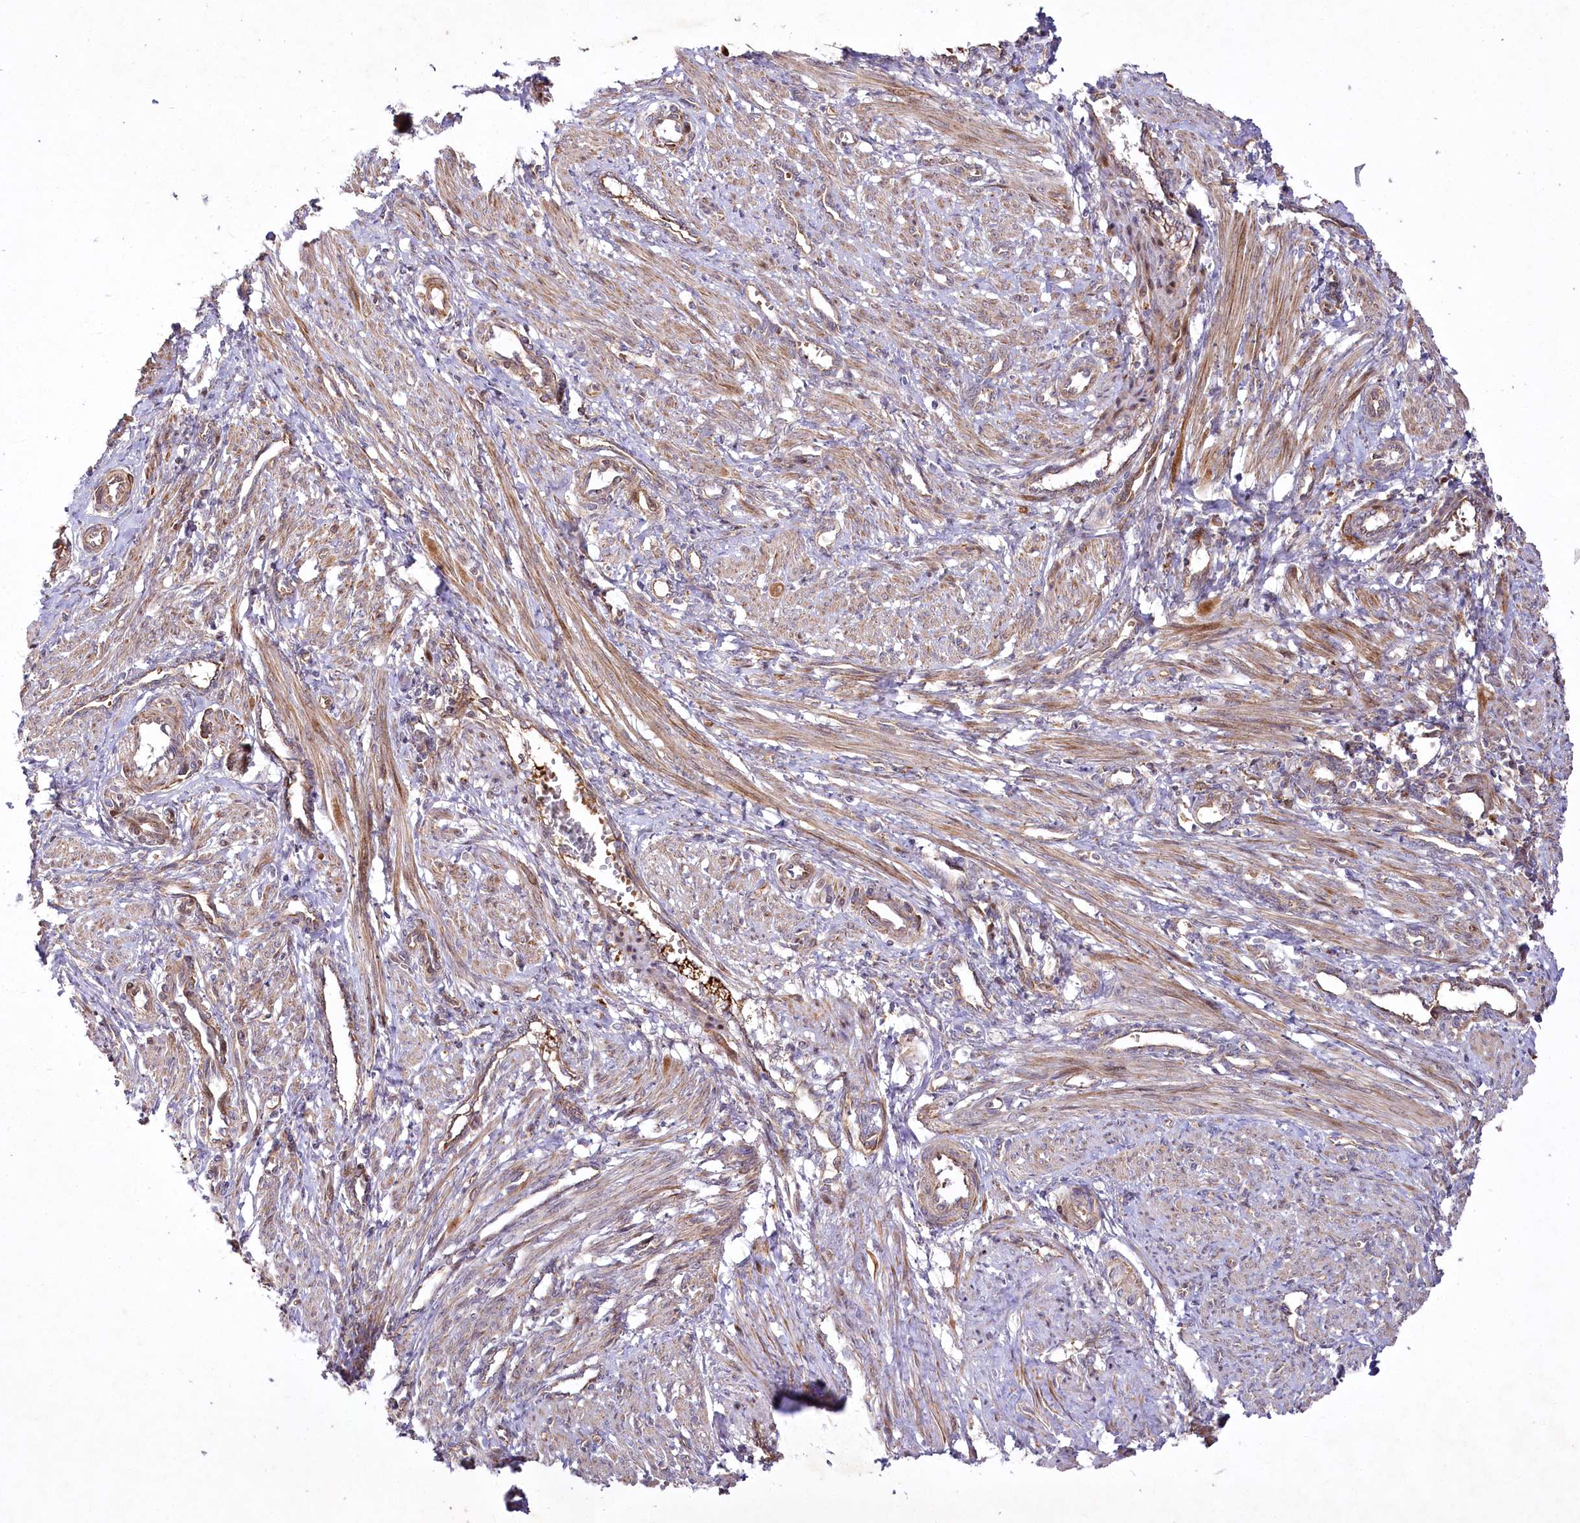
{"staining": {"intensity": "strong", "quantity": "25%-75%", "location": "cytoplasmic/membranous"}, "tissue": "smooth muscle", "cell_type": "Smooth muscle cells", "image_type": "normal", "snomed": [{"axis": "morphology", "description": "Normal tissue, NOS"}, {"axis": "topography", "description": "Endometrium"}], "caption": "This micrograph demonstrates immunohistochemistry staining of unremarkable human smooth muscle, with high strong cytoplasmic/membranous positivity in about 25%-75% of smooth muscle cells.", "gene": "PSTK", "patient": {"sex": "female", "age": 33}}